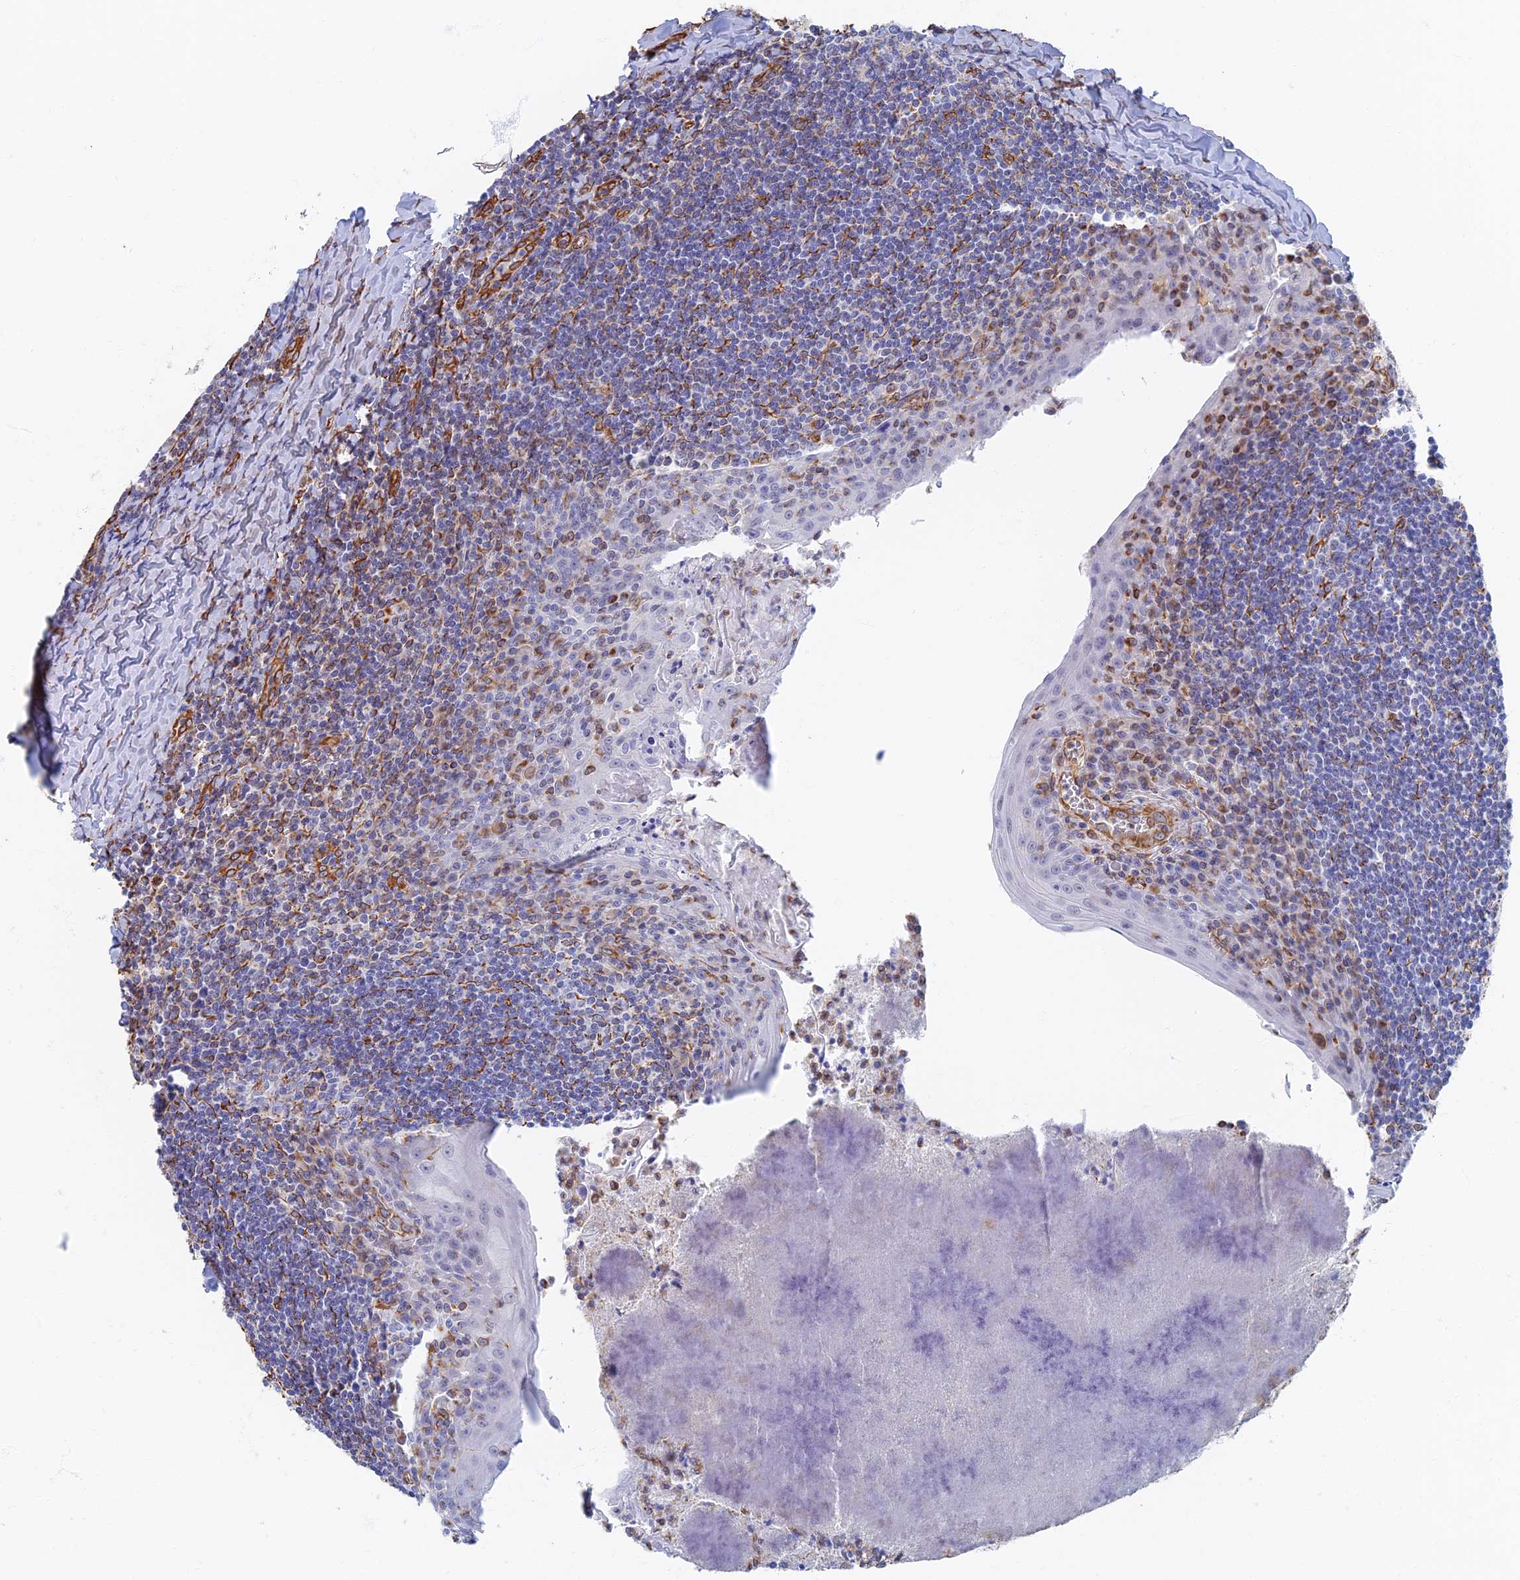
{"staining": {"intensity": "negative", "quantity": "none", "location": "none"}, "tissue": "tonsil", "cell_type": "Germinal center cells", "image_type": "normal", "snomed": [{"axis": "morphology", "description": "Normal tissue, NOS"}, {"axis": "topography", "description": "Tonsil"}], "caption": "Immunohistochemistry (IHC) of benign human tonsil reveals no expression in germinal center cells.", "gene": "RMC1", "patient": {"sex": "male", "age": 27}}